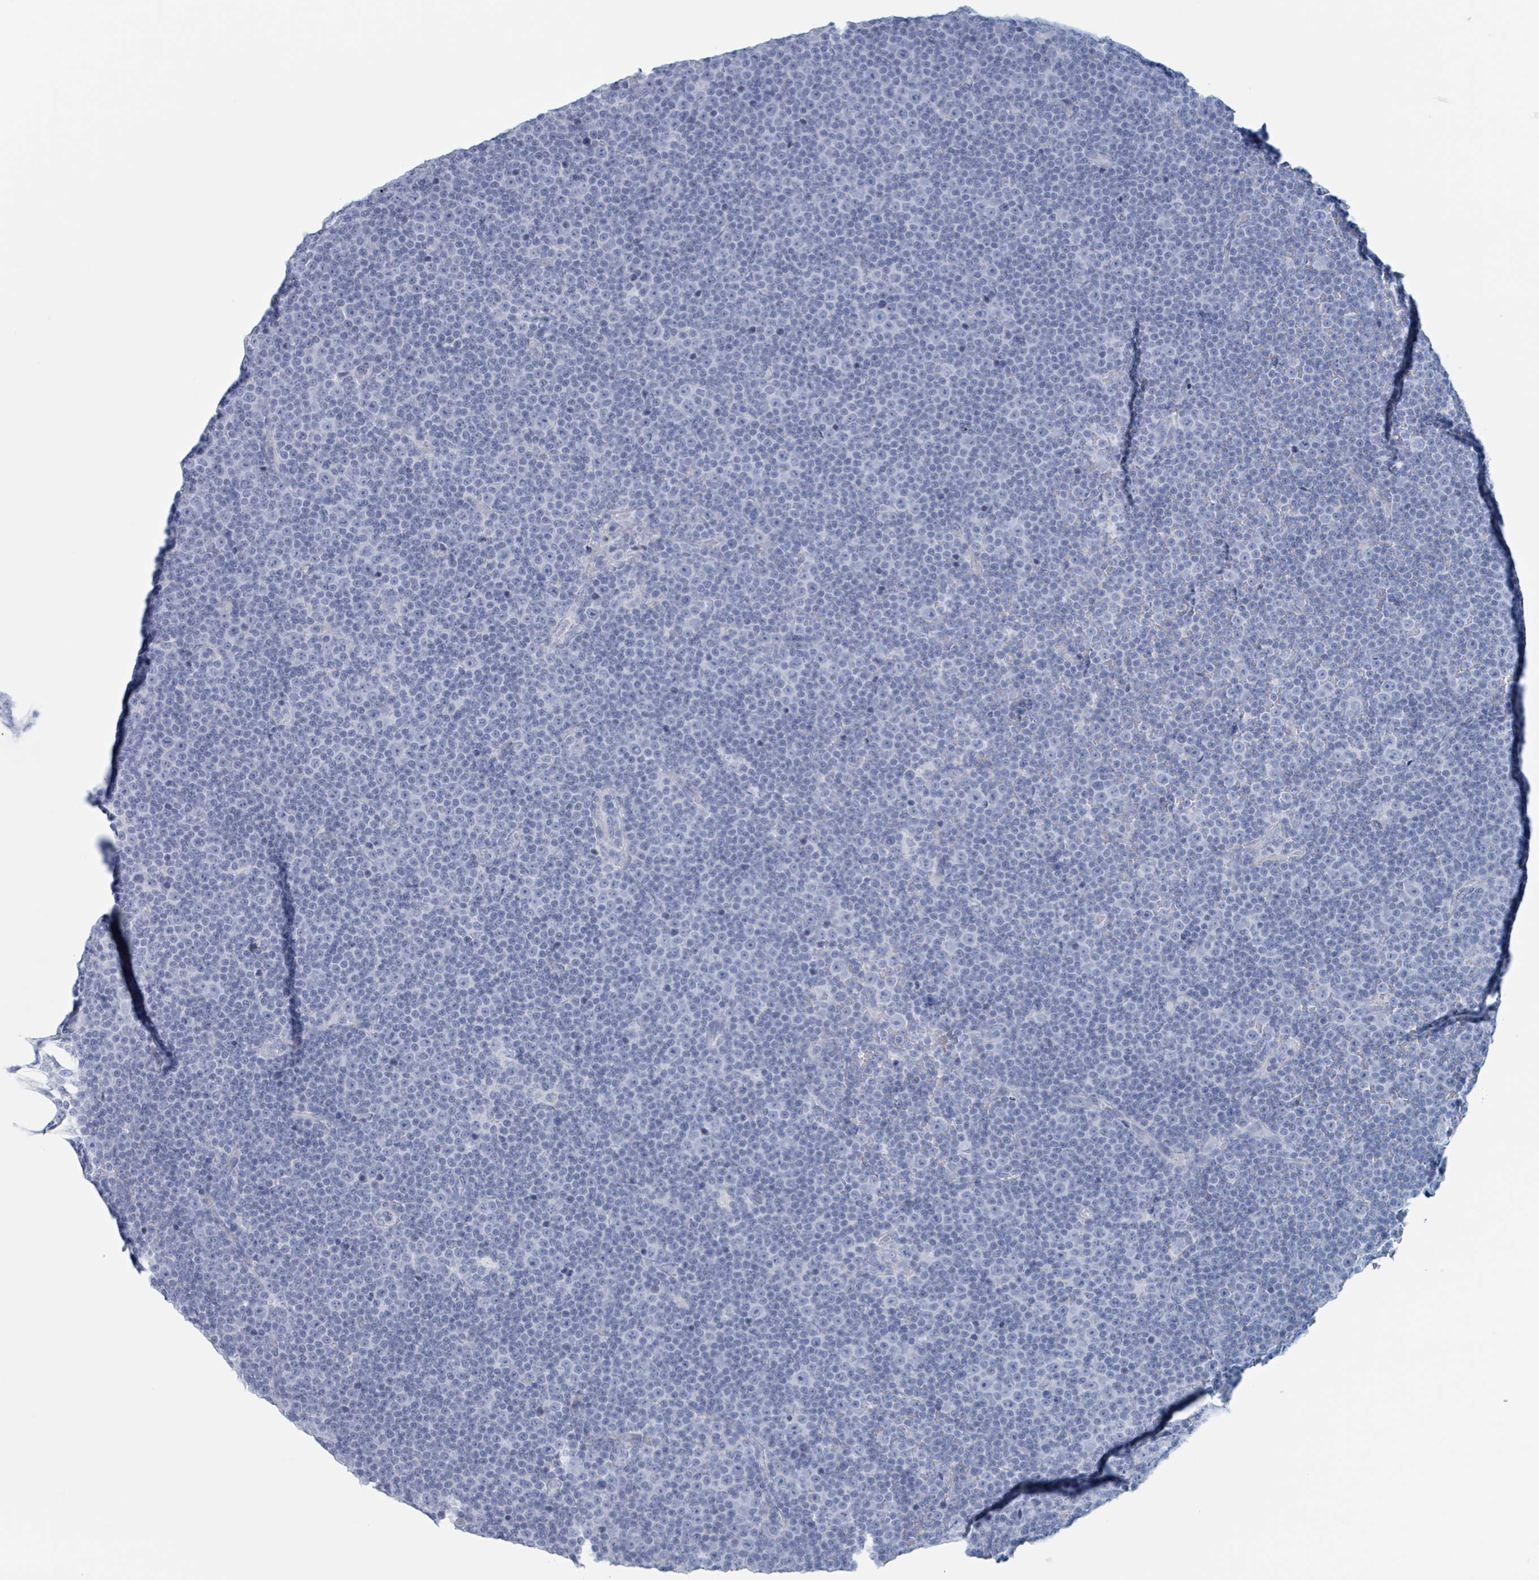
{"staining": {"intensity": "negative", "quantity": "none", "location": "none"}, "tissue": "lymphoma", "cell_type": "Tumor cells", "image_type": "cancer", "snomed": [{"axis": "morphology", "description": "Malignant lymphoma, non-Hodgkin's type, Low grade"}, {"axis": "topography", "description": "Lymph node"}], "caption": "This is a photomicrograph of immunohistochemistry (IHC) staining of malignant lymphoma, non-Hodgkin's type (low-grade), which shows no expression in tumor cells.", "gene": "KLK4", "patient": {"sex": "female", "age": 67}}